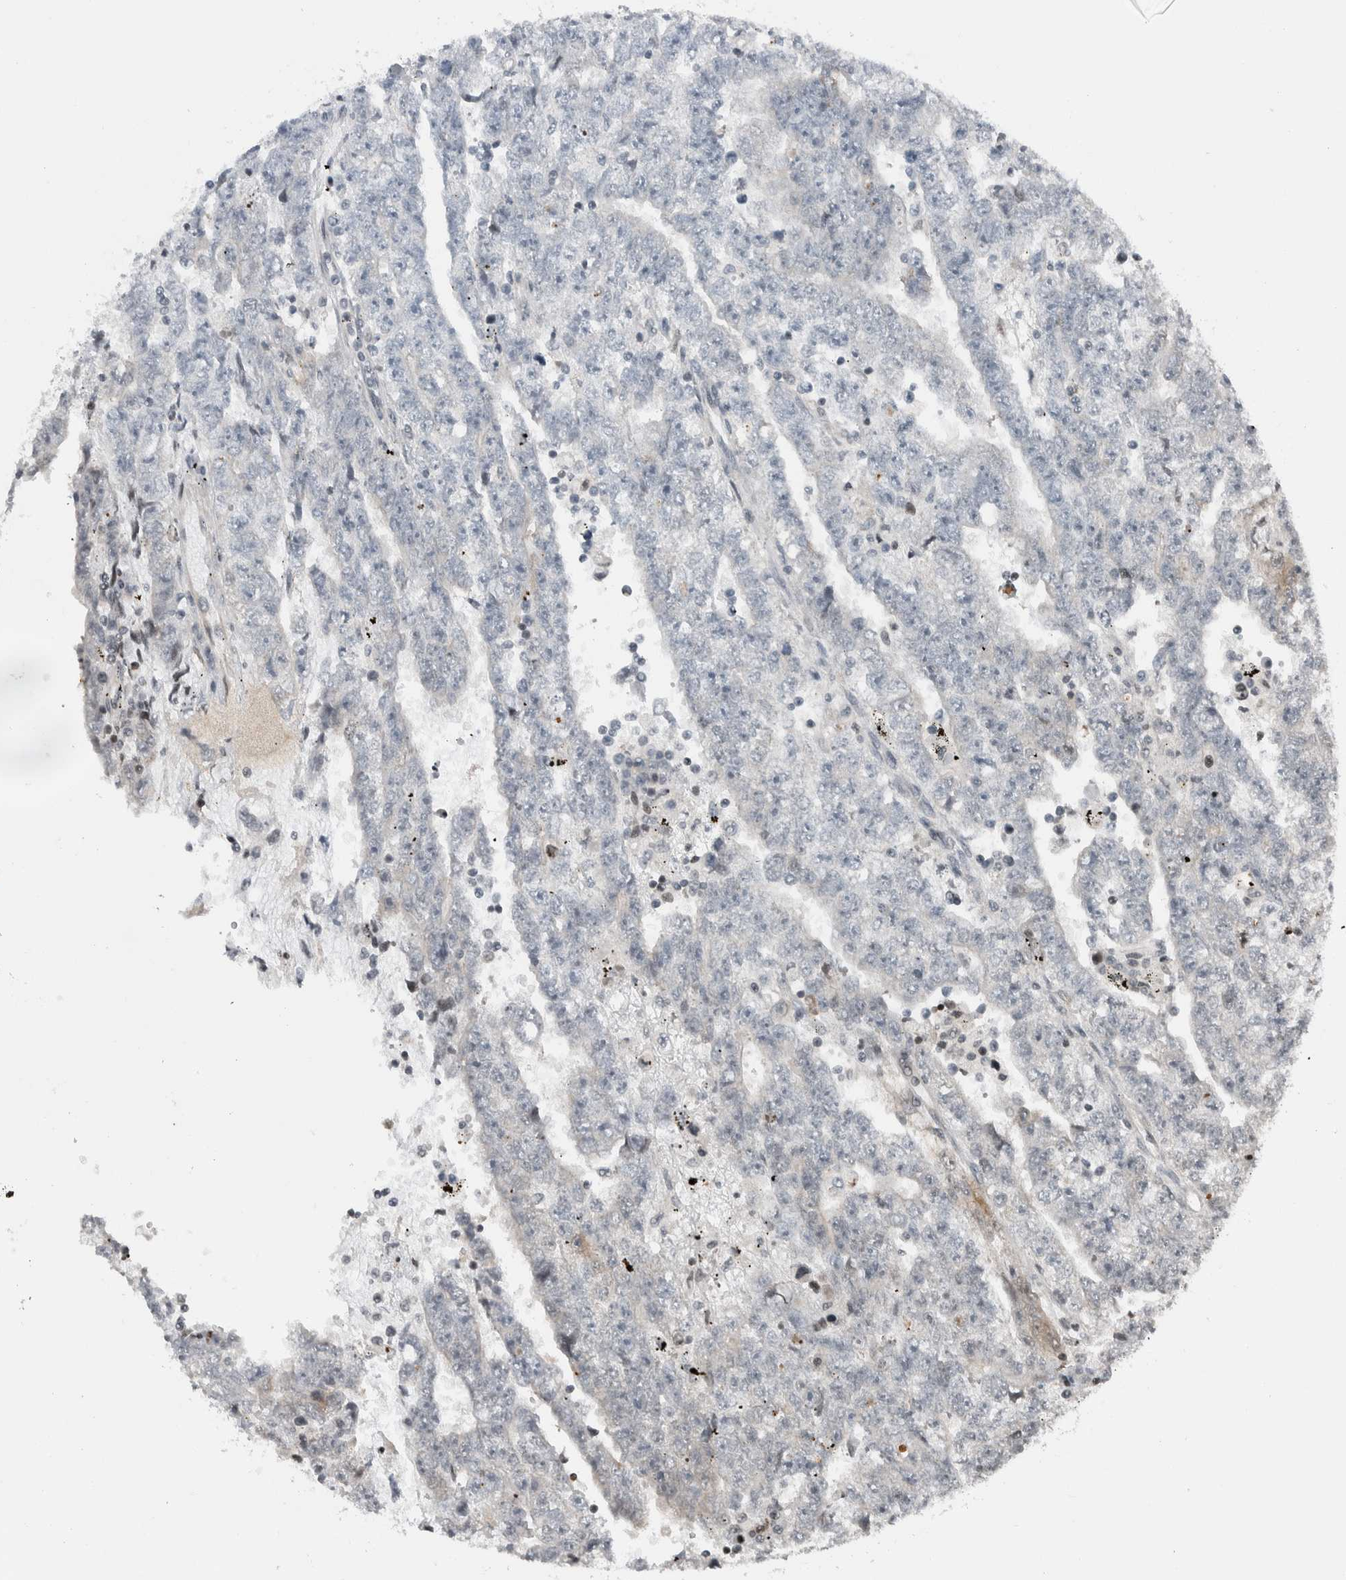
{"staining": {"intensity": "negative", "quantity": "none", "location": "none"}, "tissue": "testis cancer", "cell_type": "Tumor cells", "image_type": "cancer", "snomed": [{"axis": "morphology", "description": "Carcinoma, Embryonal, NOS"}, {"axis": "topography", "description": "Testis"}], "caption": "Human embryonal carcinoma (testis) stained for a protein using immunohistochemistry (IHC) demonstrates no expression in tumor cells.", "gene": "NPLOC4", "patient": {"sex": "male", "age": 25}}